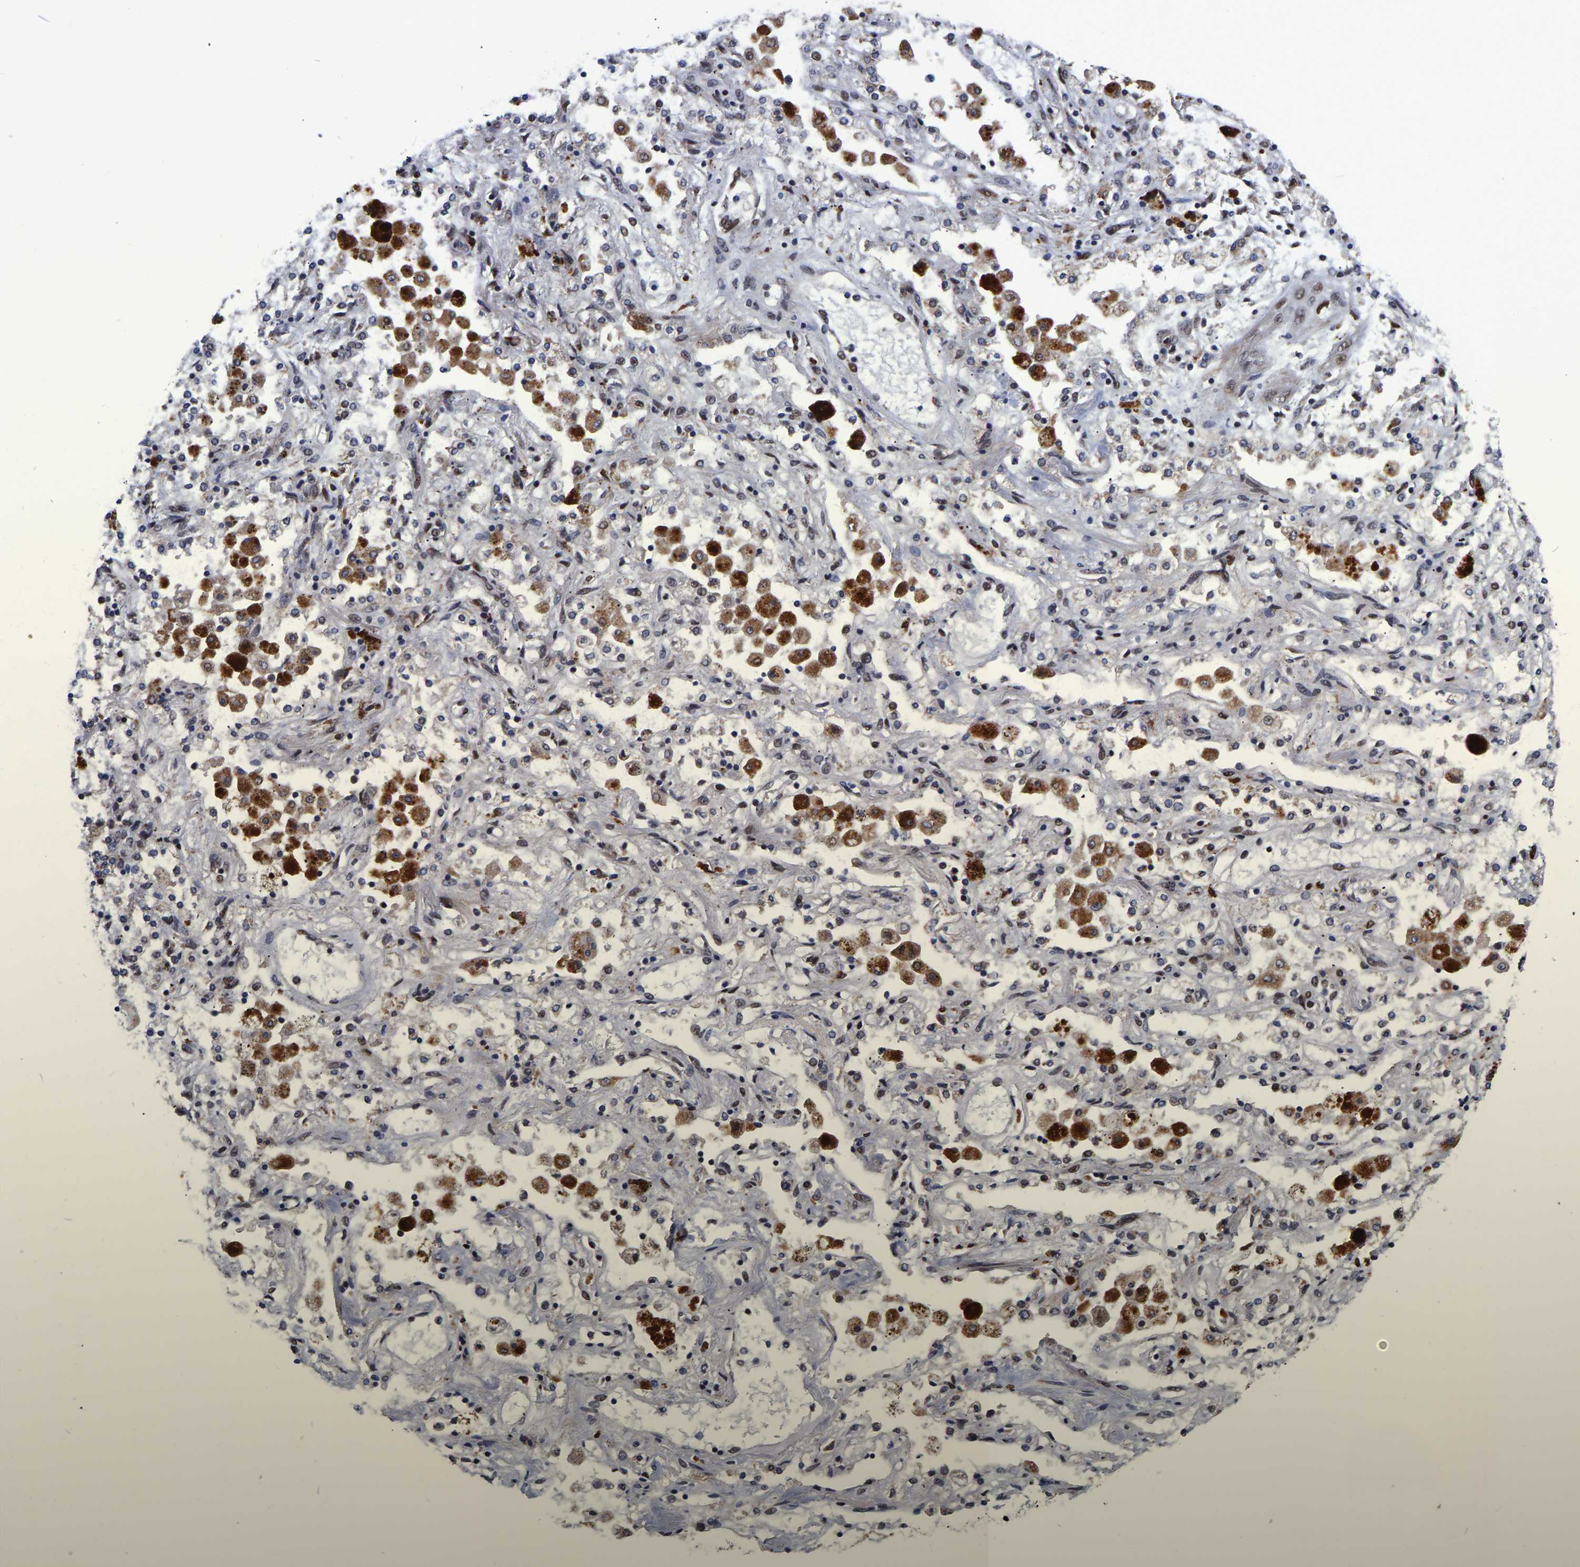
{"staining": {"intensity": "moderate", "quantity": ">75%", "location": "nuclear"}, "tissue": "lung cancer", "cell_type": "Tumor cells", "image_type": "cancer", "snomed": [{"axis": "morphology", "description": "Squamous cell carcinoma, NOS"}, {"axis": "topography", "description": "Lung"}], "caption": "Lung cancer tissue exhibits moderate nuclear staining in approximately >75% of tumor cells", "gene": "JUNB", "patient": {"sex": "female", "age": 47}}